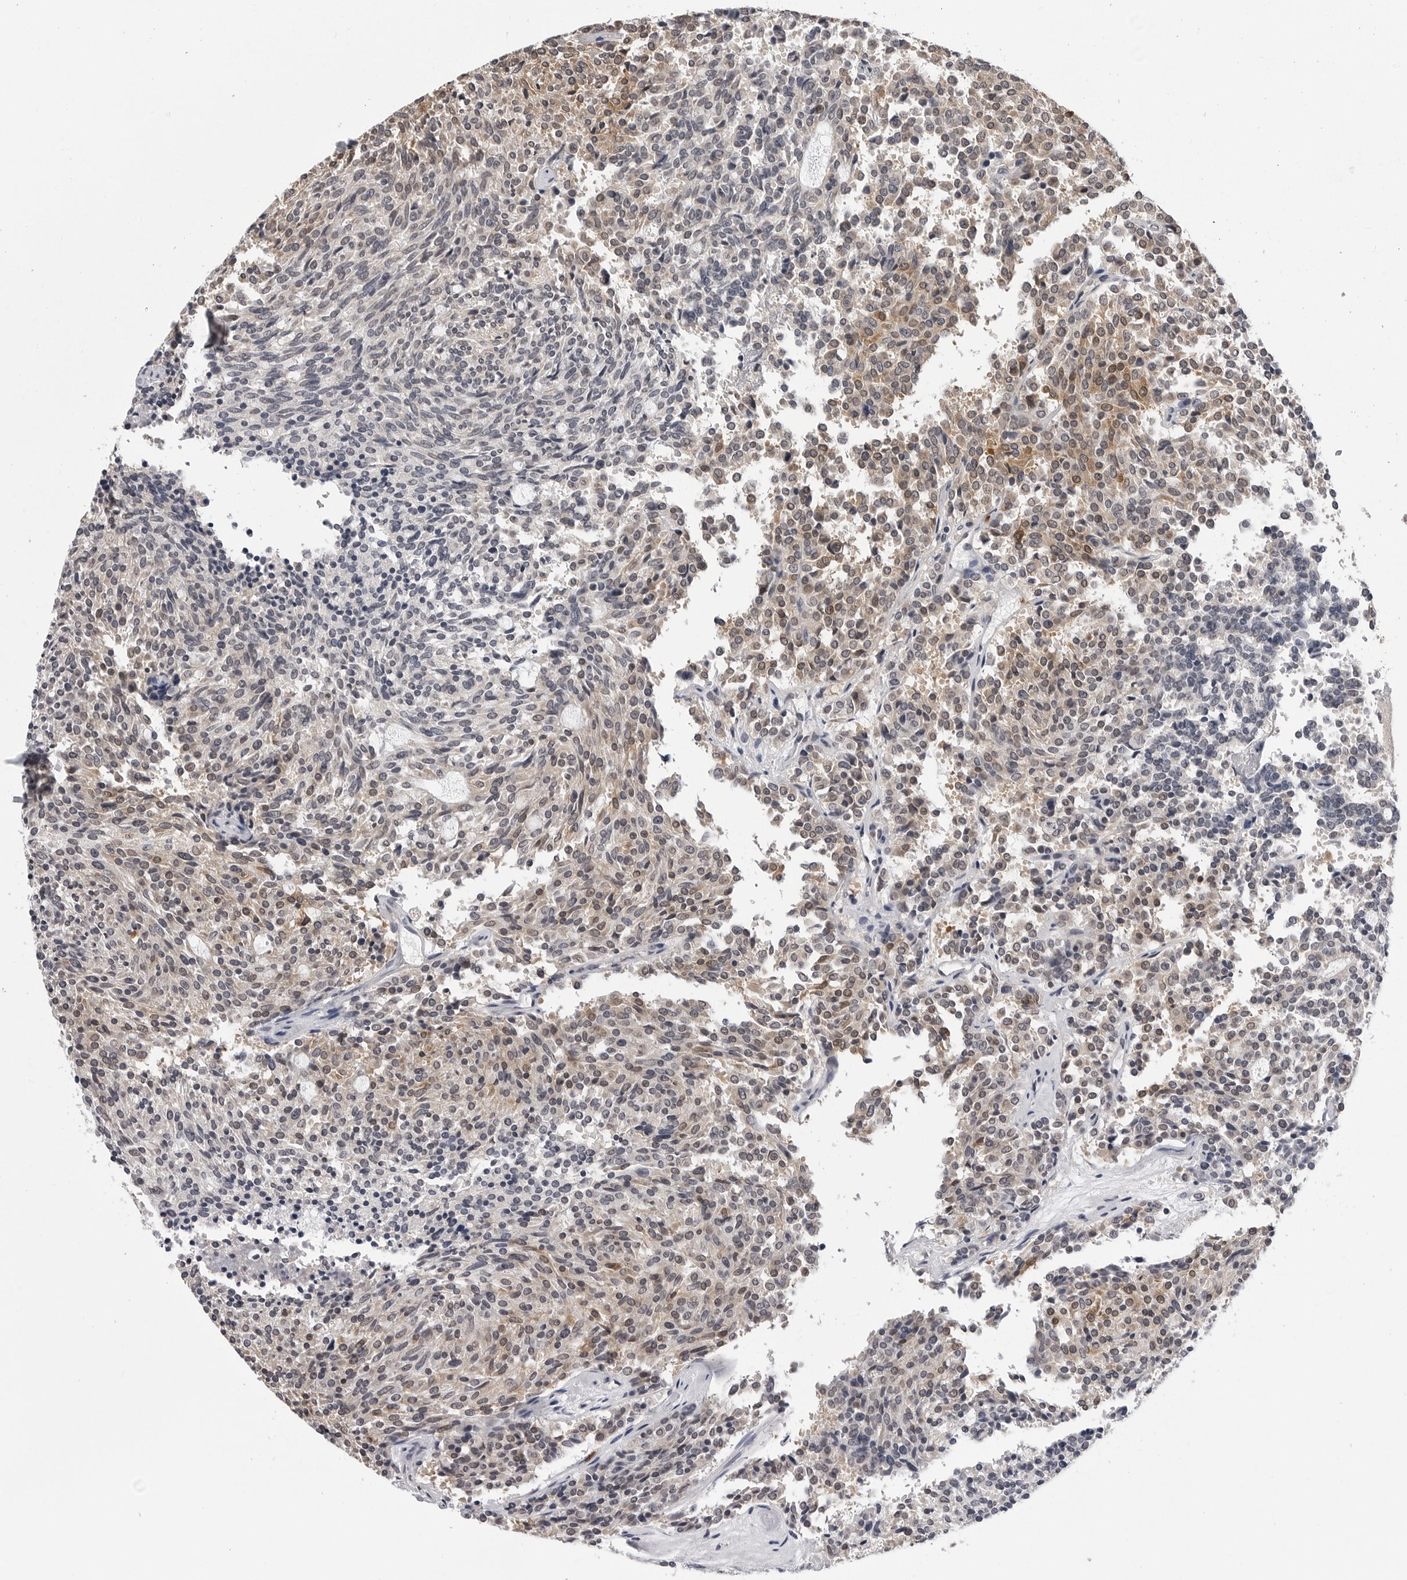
{"staining": {"intensity": "weak", "quantity": "25%-75%", "location": "cytoplasmic/membranous"}, "tissue": "carcinoid", "cell_type": "Tumor cells", "image_type": "cancer", "snomed": [{"axis": "morphology", "description": "Carcinoid, malignant, NOS"}, {"axis": "topography", "description": "Pancreas"}], "caption": "Weak cytoplasmic/membranous staining is appreciated in approximately 25%-75% of tumor cells in malignant carcinoid. Using DAB (3,3'-diaminobenzidine) (brown) and hematoxylin (blue) stains, captured at high magnification using brightfield microscopy.", "gene": "TRMT13", "patient": {"sex": "female", "age": 54}}